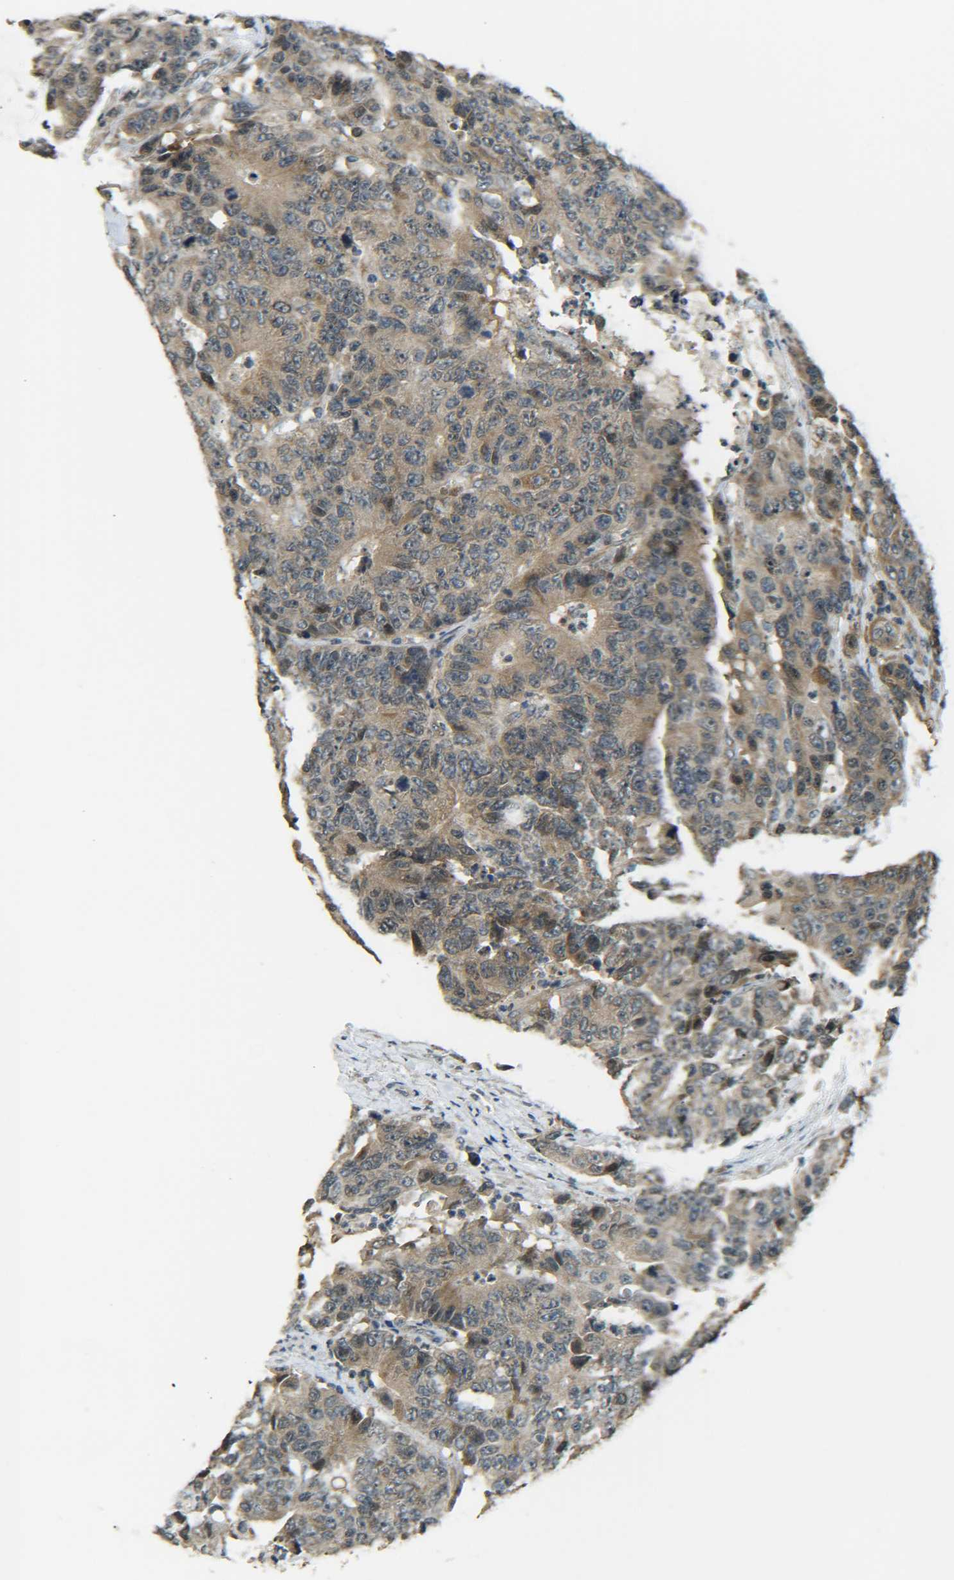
{"staining": {"intensity": "moderate", "quantity": ">75%", "location": "cytoplasmic/membranous"}, "tissue": "colorectal cancer", "cell_type": "Tumor cells", "image_type": "cancer", "snomed": [{"axis": "morphology", "description": "Adenocarcinoma, NOS"}, {"axis": "topography", "description": "Colon"}], "caption": "Immunohistochemistry of human adenocarcinoma (colorectal) exhibits medium levels of moderate cytoplasmic/membranous expression in about >75% of tumor cells. The protein is shown in brown color, while the nuclei are stained blue.", "gene": "DAB2", "patient": {"sex": "female", "age": 86}}